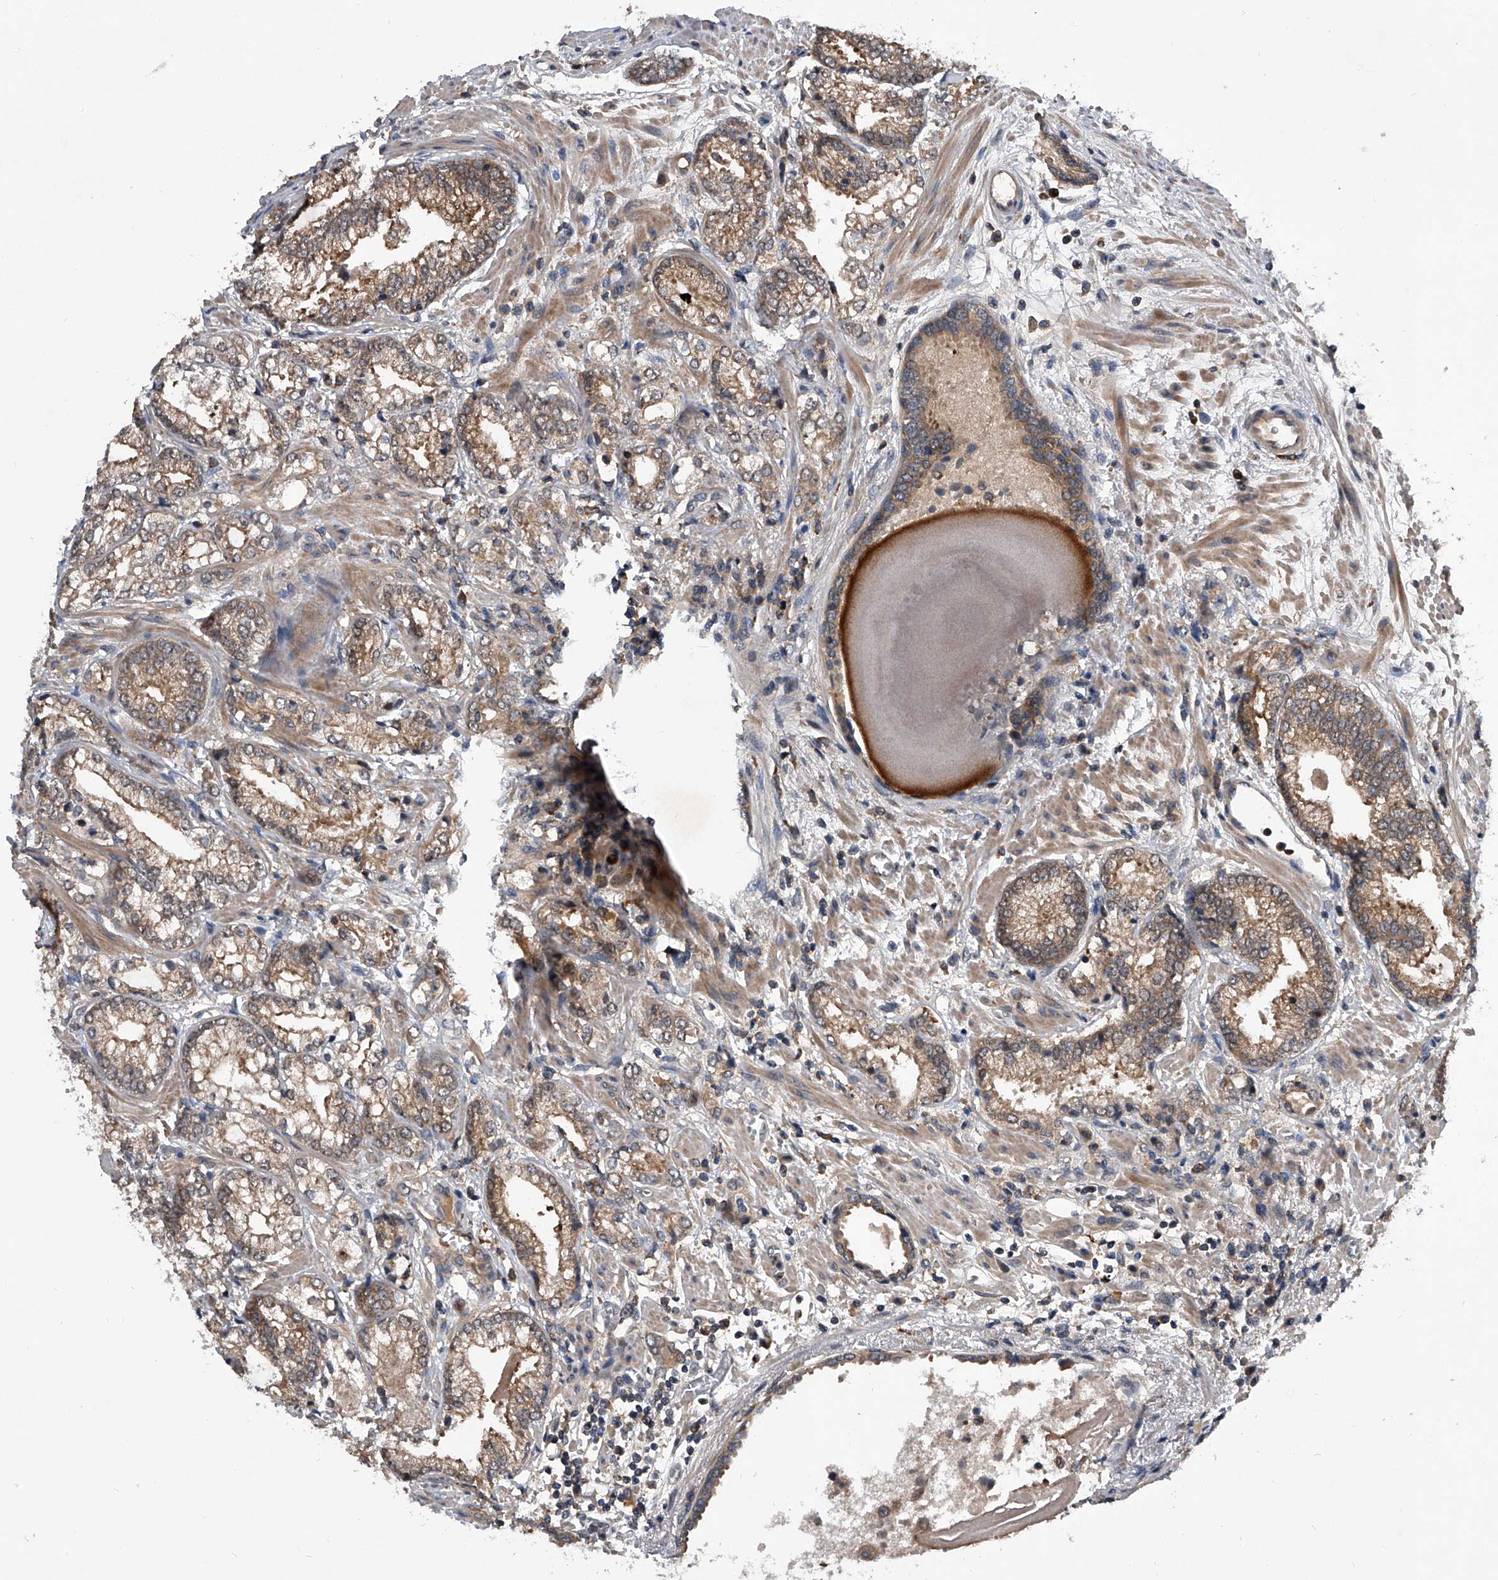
{"staining": {"intensity": "weak", "quantity": ">75%", "location": "cytoplasmic/membranous"}, "tissue": "prostate cancer", "cell_type": "Tumor cells", "image_type": "cancer", "snomed": [{"axis": "morphology", "description": "Normal morphology"}, {"axis": "morphology", "description": "Adenocarcinoma, Low grade"}, {"axis": "topography", "description": "Prostate"}], "caption": "A low amount of weak cytoplasmic/membranous positivity is appreciated in approximately >75% of tumor cells in prostate cancer (adenocarcinoma (low-grade)) tissue. (DAB = brown stain, brightfield microscopy at high magnification).", "gene": "ZNF30", "patient": {"sex": "male", "age": 72}}